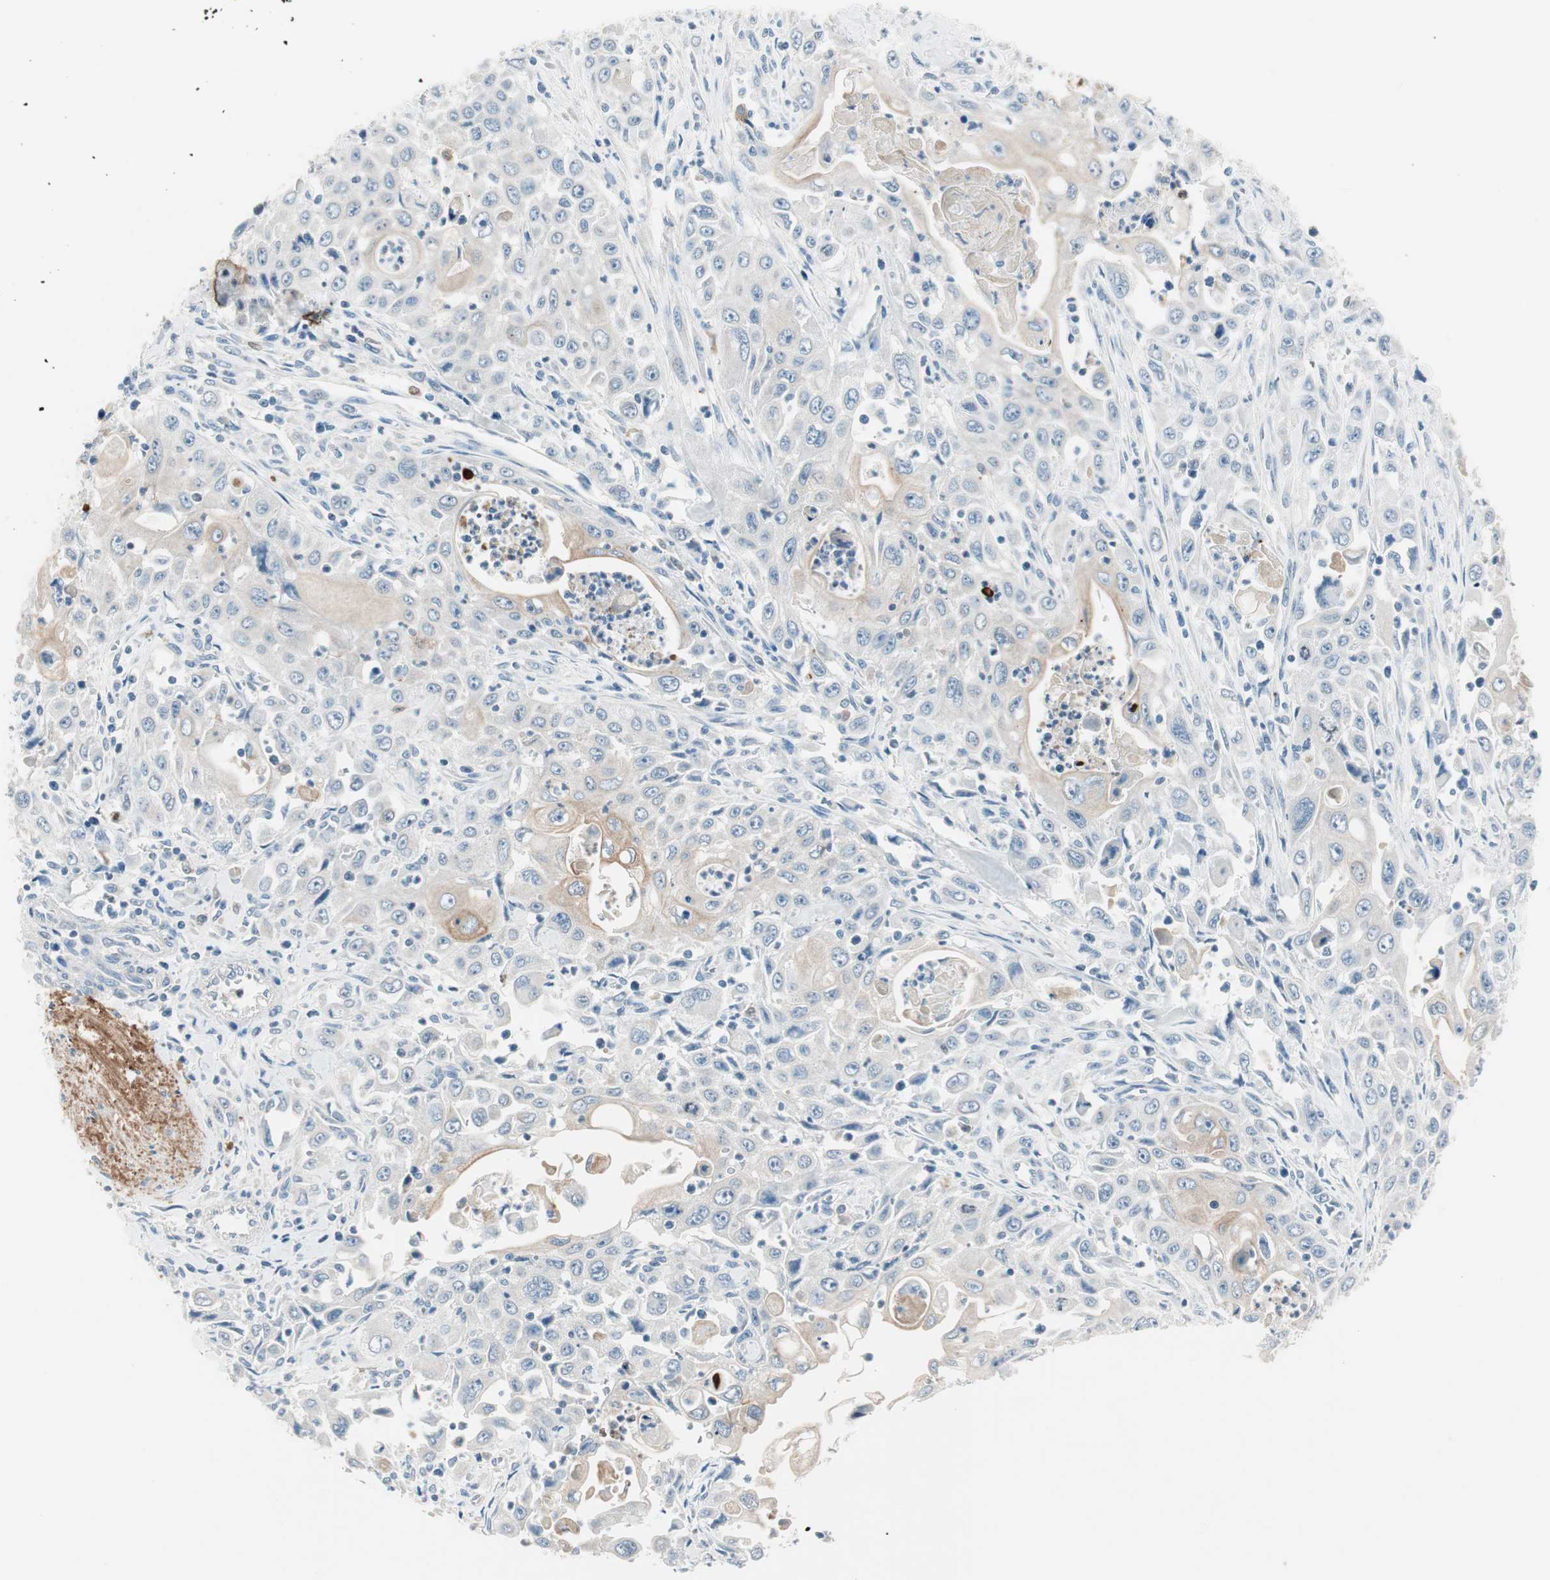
{"staining": {"intensity": "weak", "quantity": "<25%", "location": "cytoplasmic/membranous"}, "tissue": "pancreatic cancer", "cell_type": "Tumor cells", "image_type": "cancer", "snomed": [{"axis": "morphology", "description": "Adenocarcinoma, NOS"}, {"axis": "topography", "description": "Pancreas"}], "caption": "Tumor cells are negative for brown protein staining in pancreatic cancer.", "gene": "GNAO1", "patient": {"sex": "male", "age": 70}}